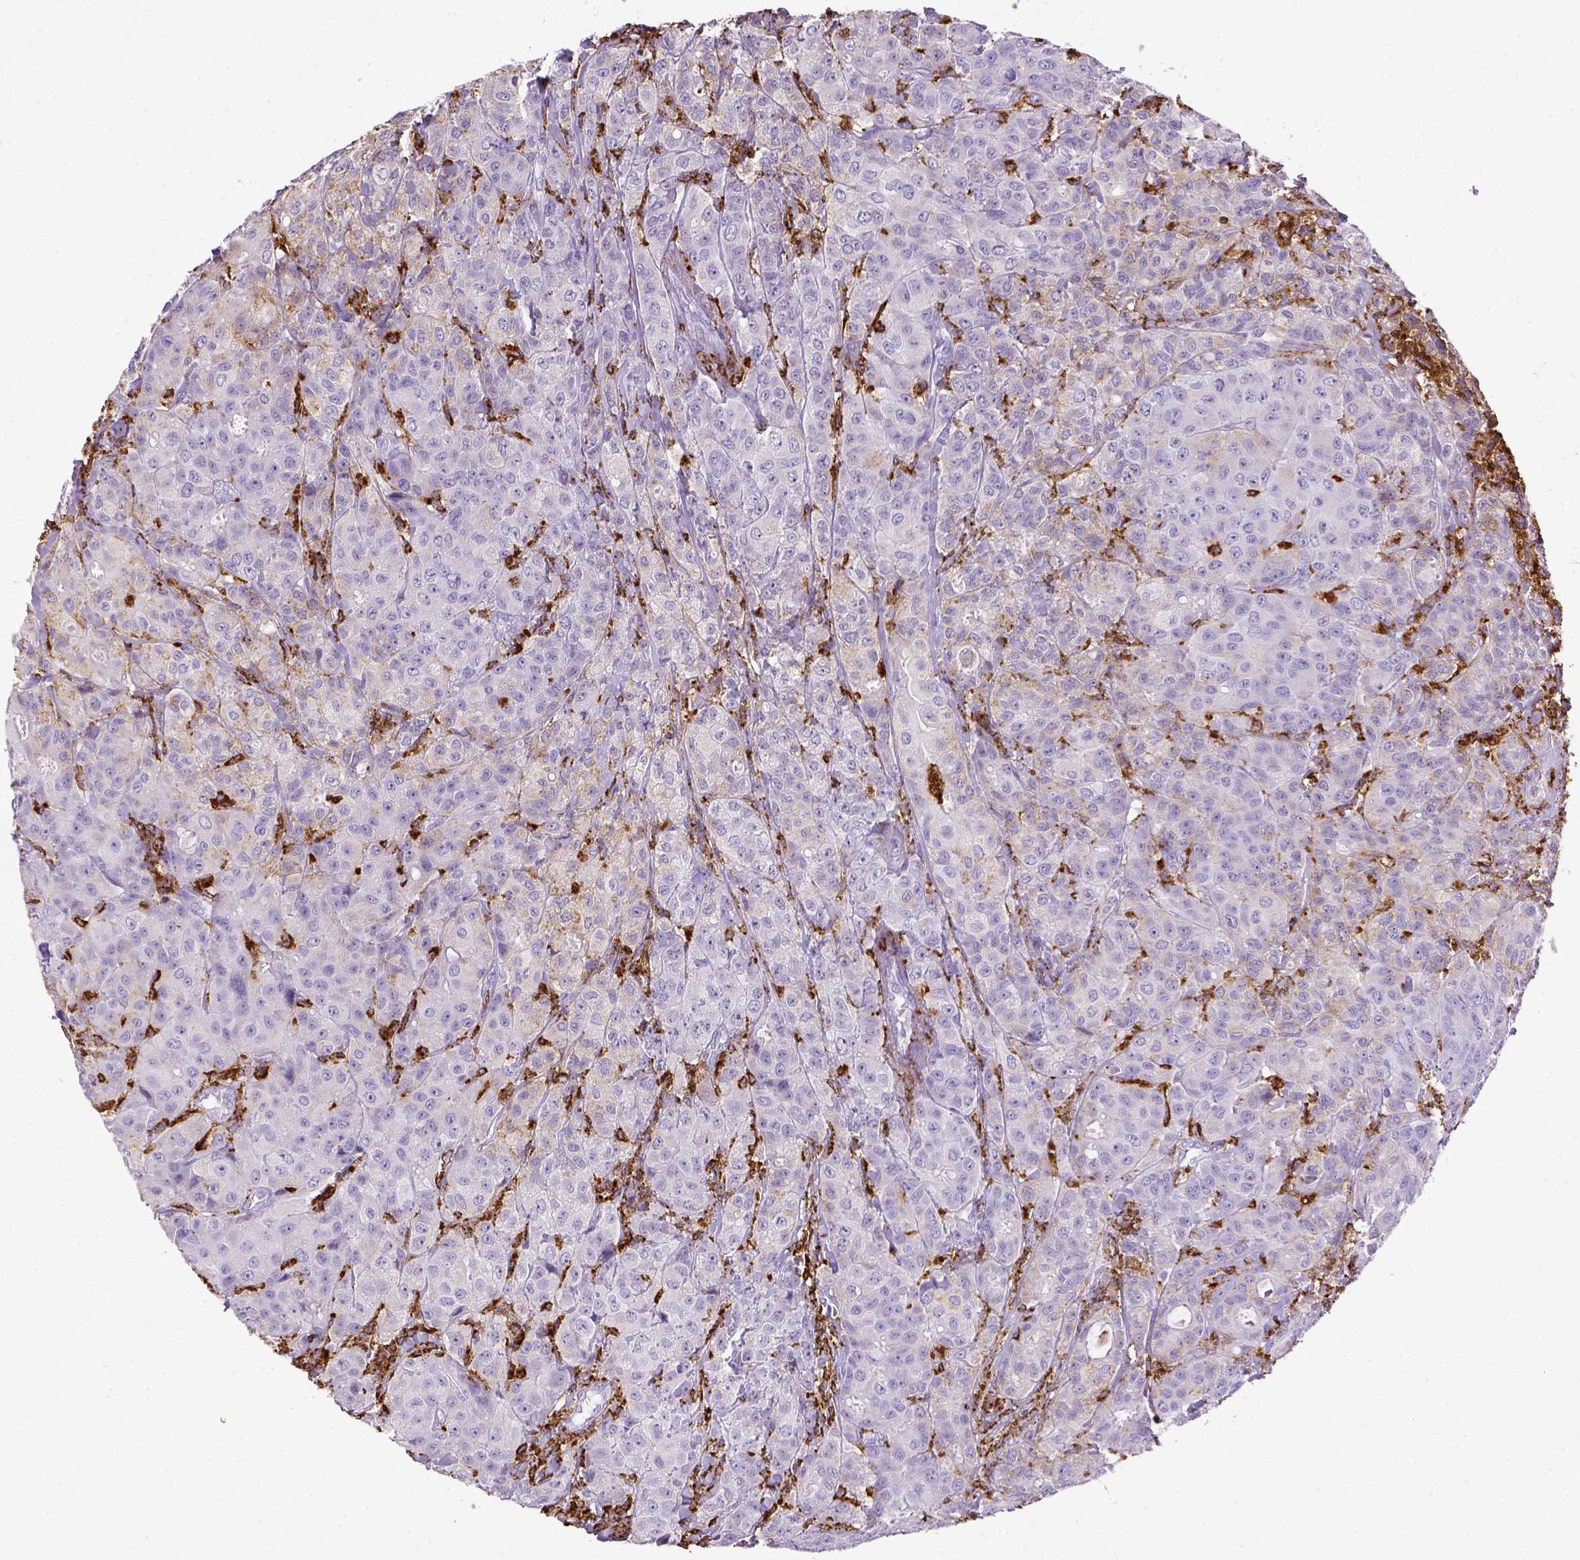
{"staining": {"intensity": "negative", "quantity": "none", "location": "none"}, "tissue": "breast cancer", "cell_type": "Tumor cells", "image_type": "cancer", "snomed": [{"axis": "morphology", "description": "Duct carcinoma"}, {"axis": "topography", "description": "Breast"}], "caption": "IHC histopathology image of neoplastic tissue: breast infiltrating ductal carcinoma stained with DAB (3,3'-diaminobenzidine) displays no significant protein expression in tumor cells. Nuclei are stained in blue.", "gene": "CD68", "patient": {"sex": "female", "age": 43}}